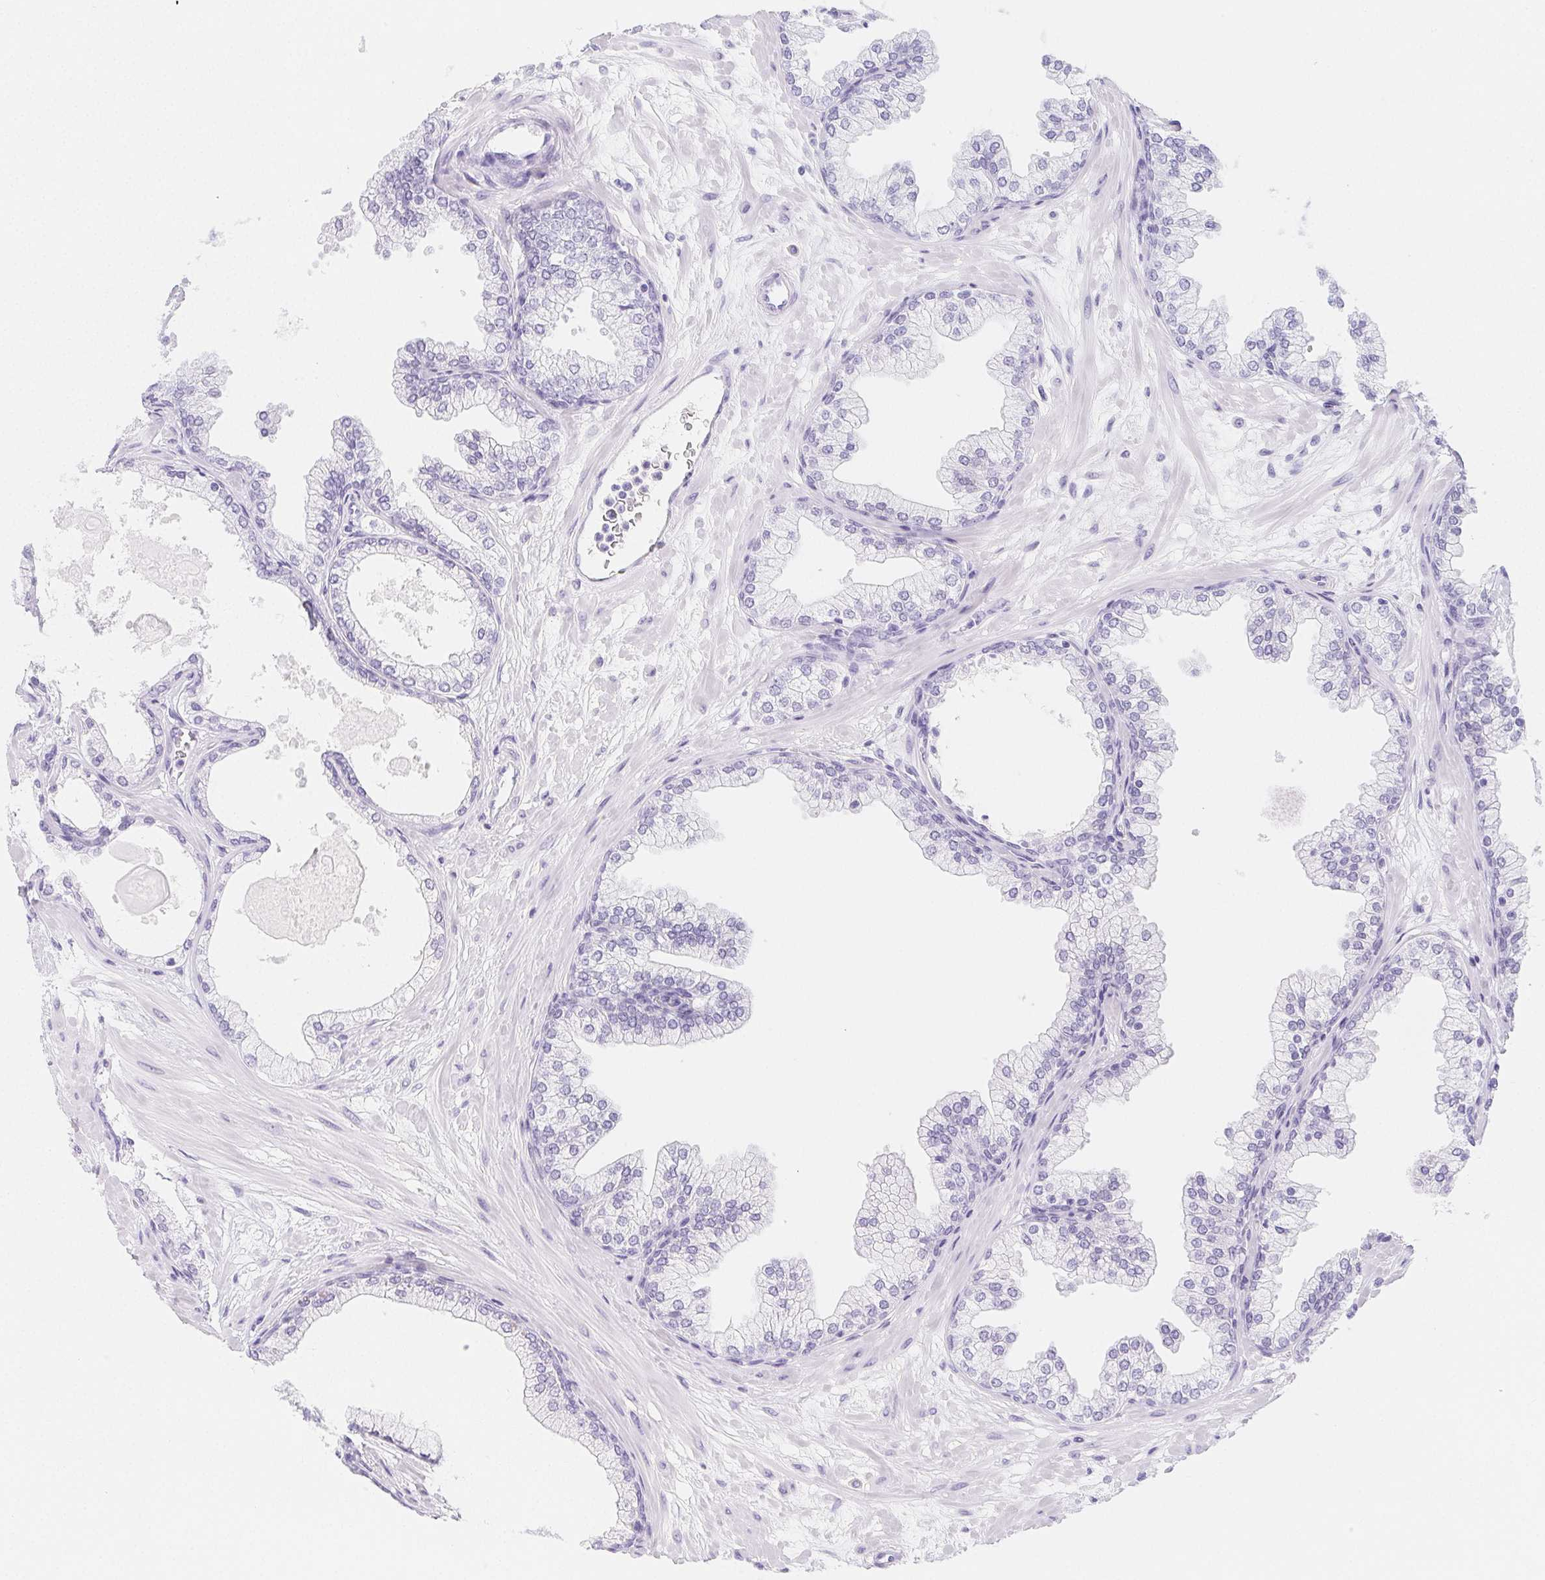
{"staining": {"intensity": "negative", "quantity": "none", "location": "none"}, "tissue": "prostate", "cell_type": "Glandular cells", "image_type": "normal", "snomed": [{"axis": "morphology", "description": "Normal tissue, NOS"}, {"axis": "topography", "description": "Prostate"}, {"axis": "topography", "description": "Peripheral nerve tissue"}], "caption": "Immunohistochemical staining of unremarkable human prostate shows no significant expression in glandular cells. (DAB immunohistochemistry (IHC) visualized using brightfield microscopy, high magnification).", "gene": "ZBBX", "patient": {"sex": "male", "age": 61}}